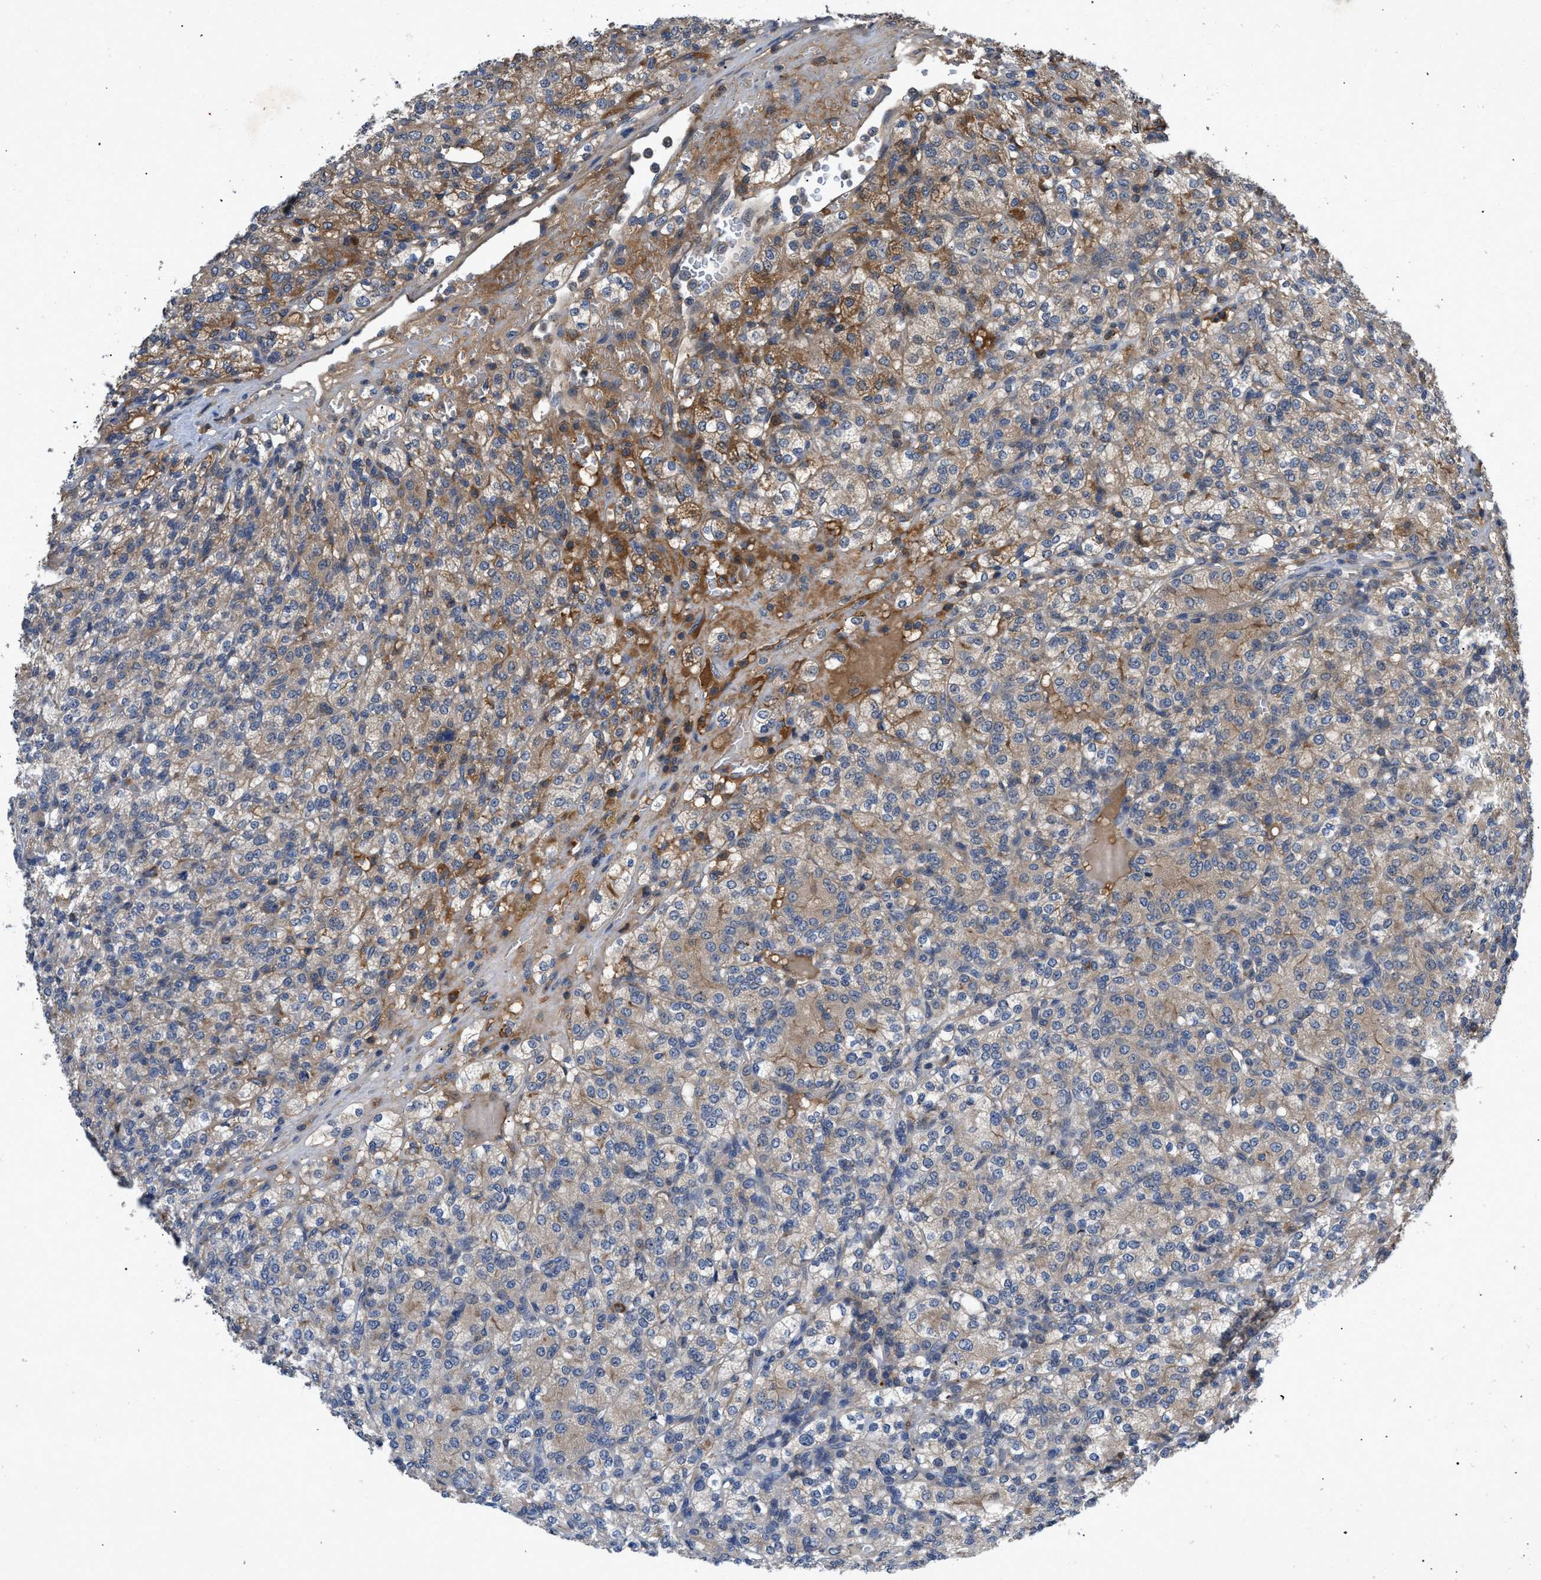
{"staining": {"intensity": "moderate", "quantity": ">75%", "location": "cytoplasmic/membranous"}, "tissue": "renal cancer", "cell_type": "Tumor cells", "image_type": "cancer", "snomed": [{"axis": "morphology", "description": "Adenocarcinoma, NOS"}, {"axis": "topography", "description": "Kidney"}], "caption": "The immunohistochemical stain highlights moderate cytoplasmic/membranous expression in tumor cells of renal cancer (adenocarcinoma) tissue. (IHC, brightfield microscopy, high magnification).", "gene": "VPS4A", "patient": {"sex": "male", "age": 77}}